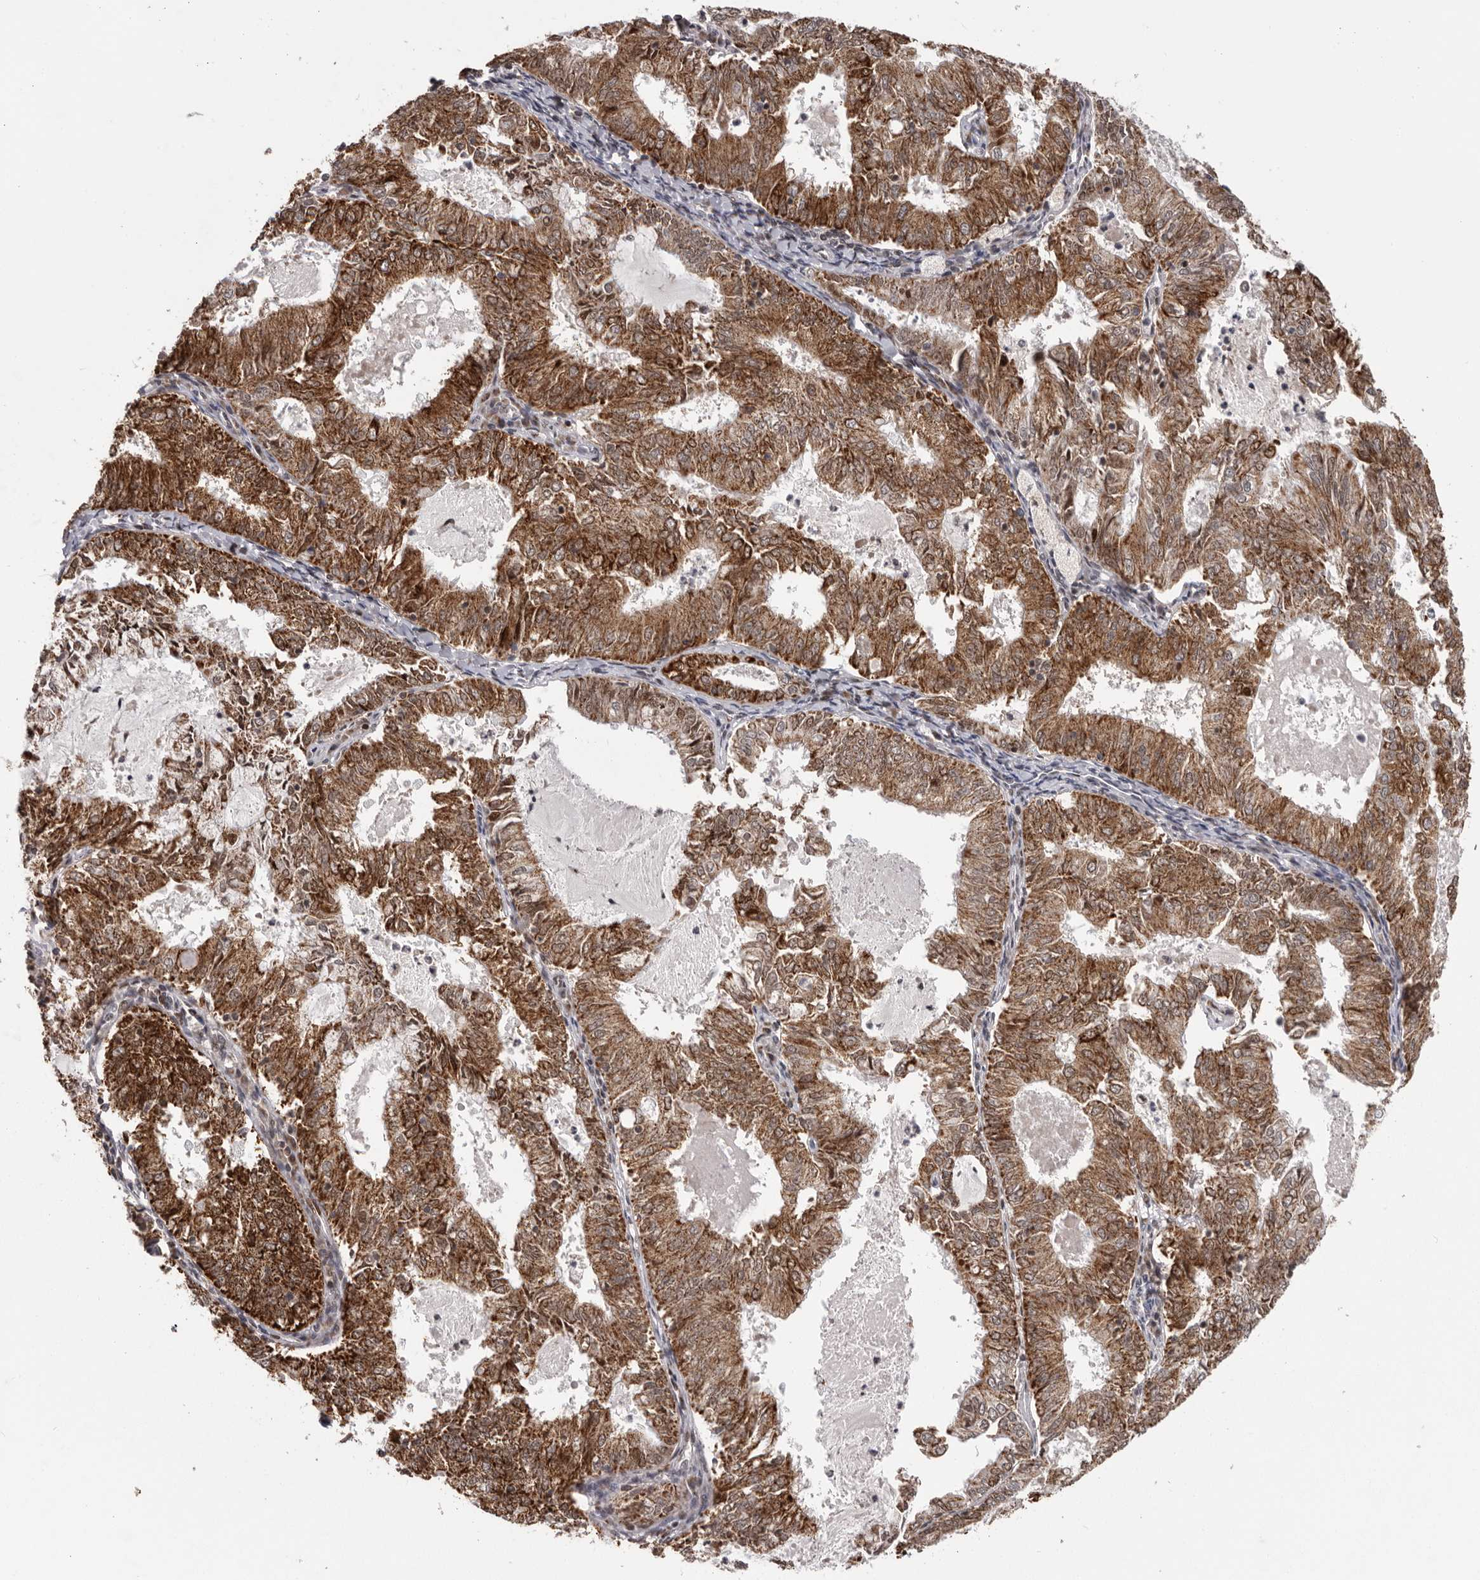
{"staining": {"intensity": "strong", "quantity": ">75%", "location": "cytoplasmic/membranous"}, "tissue": "endometrial cancer", "cell_type": "Tumor cells", "image_type": "cancer", "snomed": [{"axis": "morphology", "description": "Adenocarcinoma, NOS"}, {"axis": "topography", "description": "Endometrium"}], "caption": "An IHC micrograph of neoplastic tissue is shown. Protein staining in brown labels strong cytoplasmic/membranous positivity in adenocarcinoma (endometrial) within tumor cells.", "gene": "C17orf99", "patient": {"sex": "female", "age": 57}}